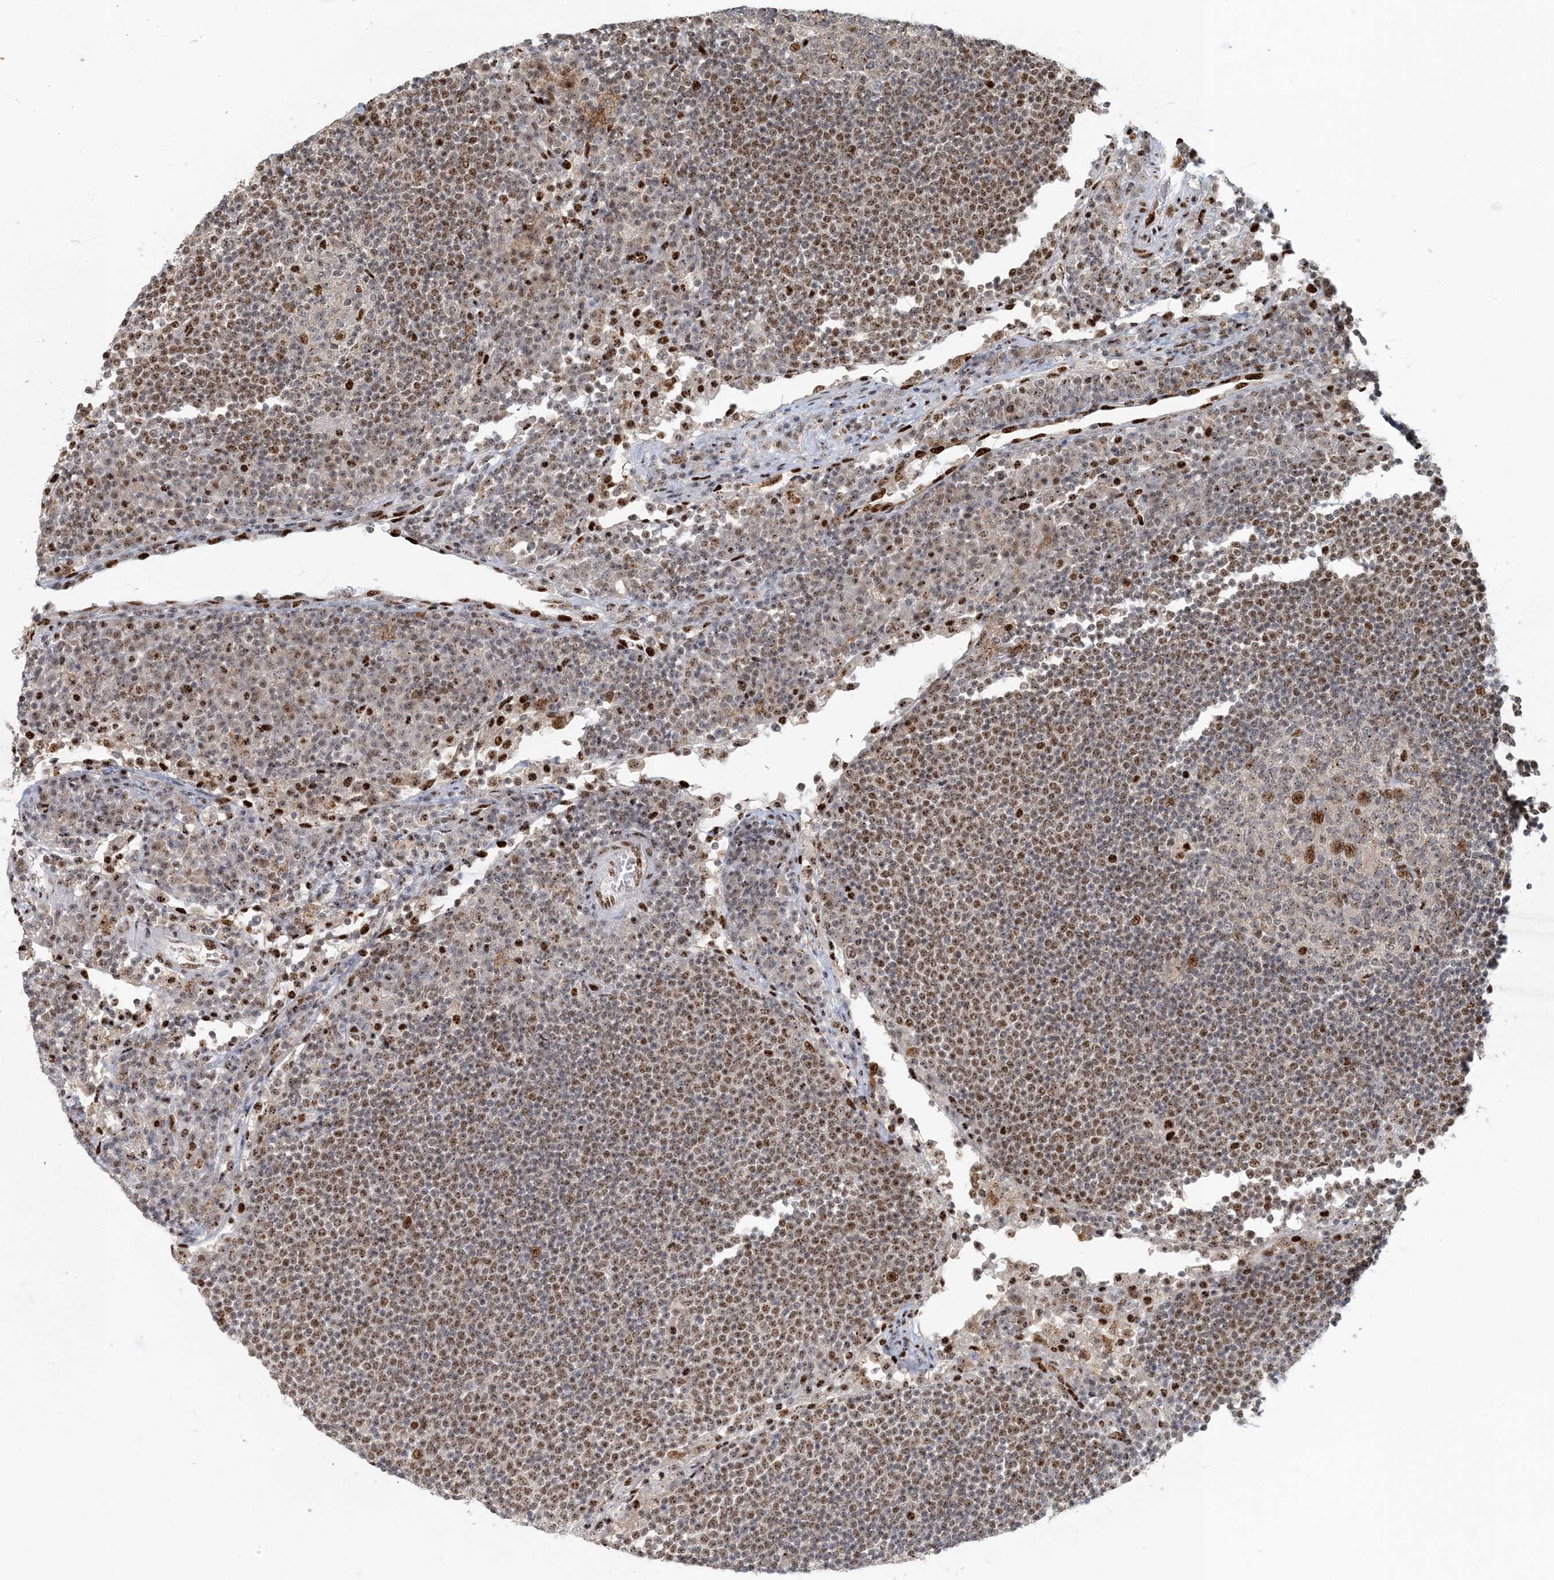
{"staining": {"intensity": "moderate", "quantity": "<25%", "location": "nuclear"}, "tissue": "lymph node", "cell_type": "Germinal center cells", "image_type": "normal", "snomed": [{"axis": "morphology", "description": "Normal tissue, NOS"}, {"axis": "topography", "description": "Lymph node"}], "caption": "This histopathology image displays immunohistochemistry staining of normal lymph node, with low moderate nuclear staining in about <25% of germinal center cells.", "gene": "MBD1", "patient": {"sex": "female", "age": 53}}